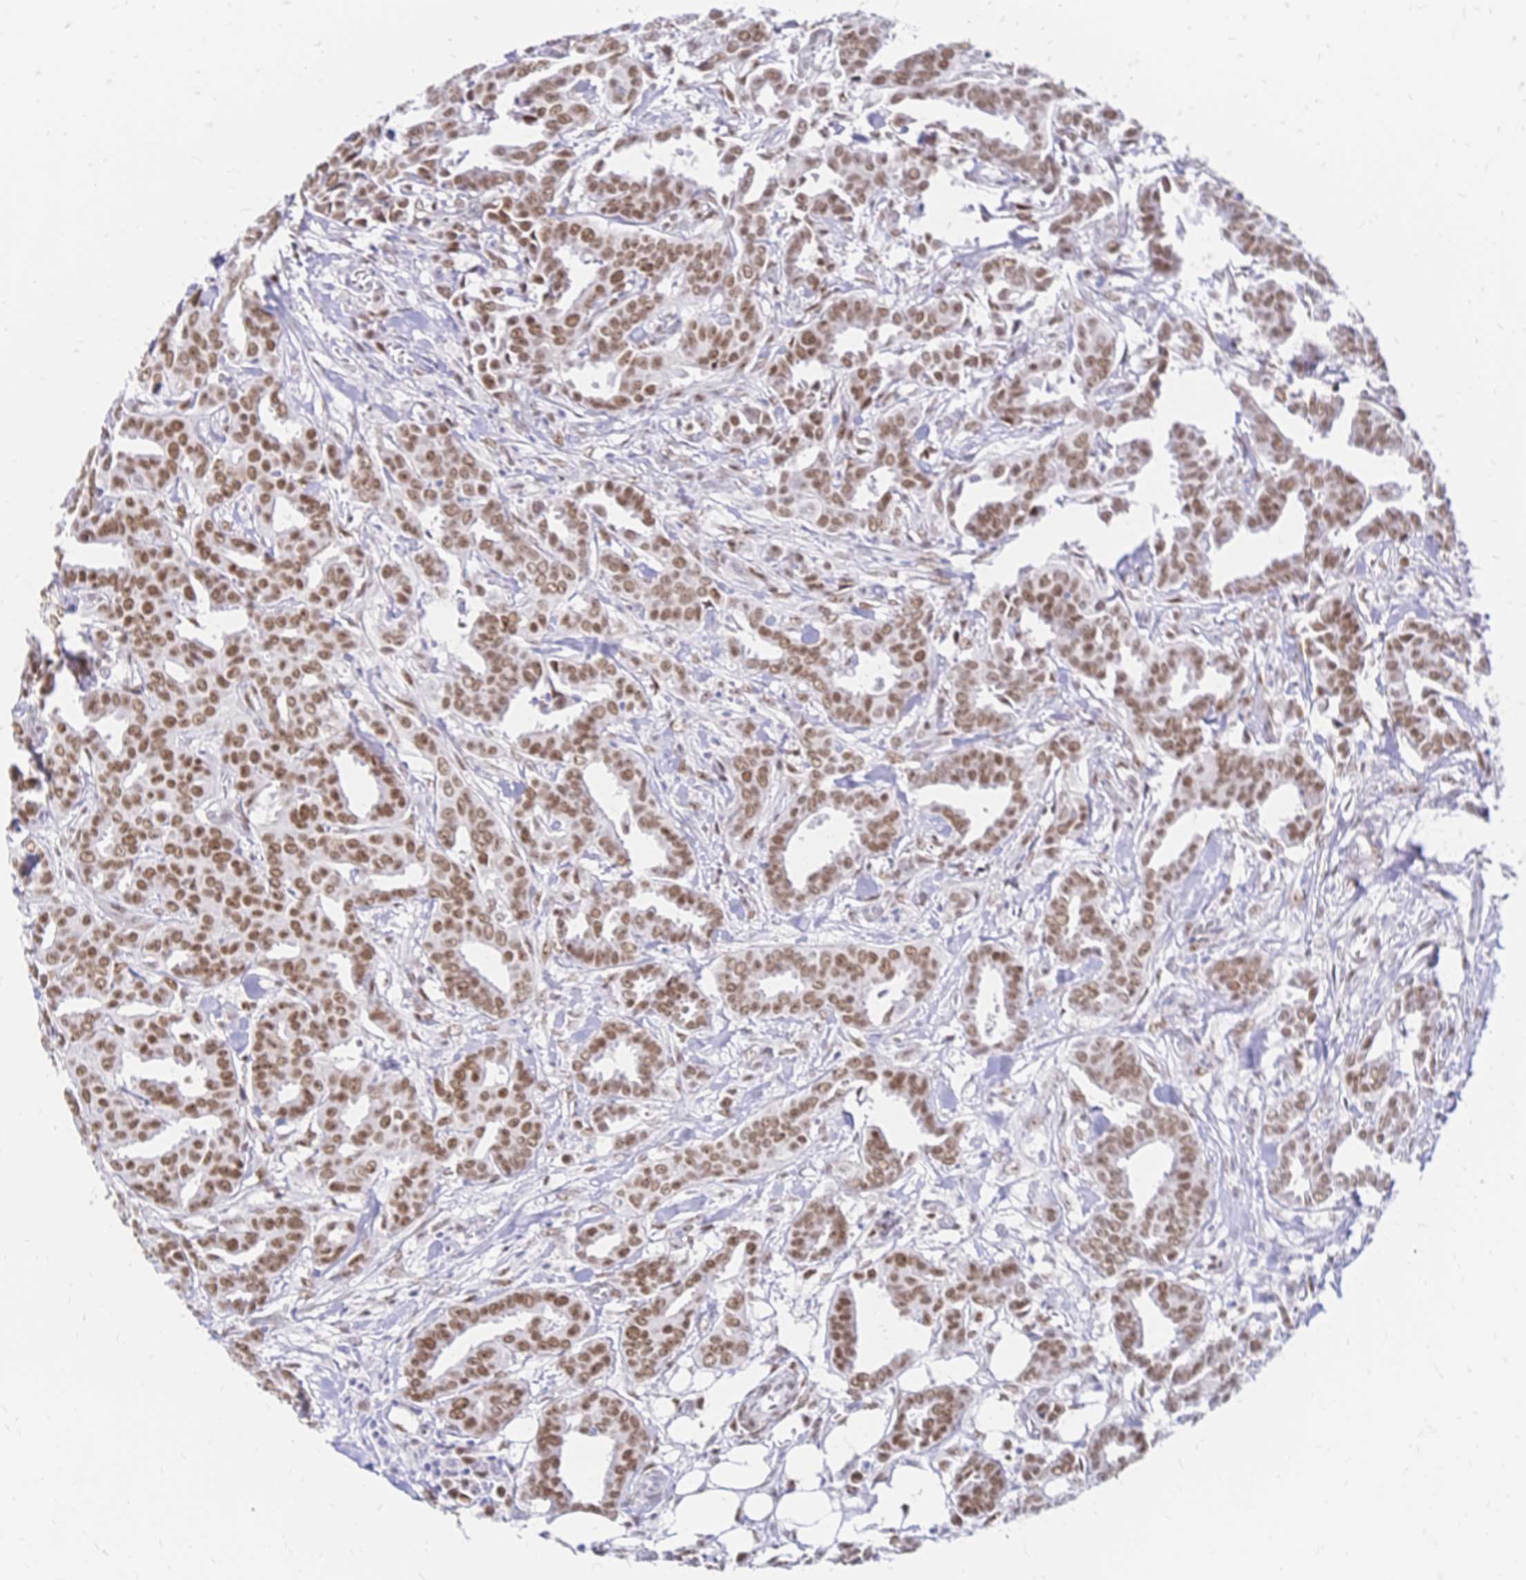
{"staining": {"intensity": "moderate", "quantity": ">75%", "location": "nuclear"}, "tissue": "breast cancer", "cell_type": "Tumor cells", "image_type": "cancer", "snomed": [{"axis": "morphology", "description": "Duct carcinoma"}, {"axis": "topography", "description": "Breast"}], "caption": "Immunohistochemical staining of intraductal carcinoma (breast) exhibits moderate nuclear protein staining in about >75% of tumor cells.", "gene": "NFIC", "patient": {"sex": "female", "age": 45}}